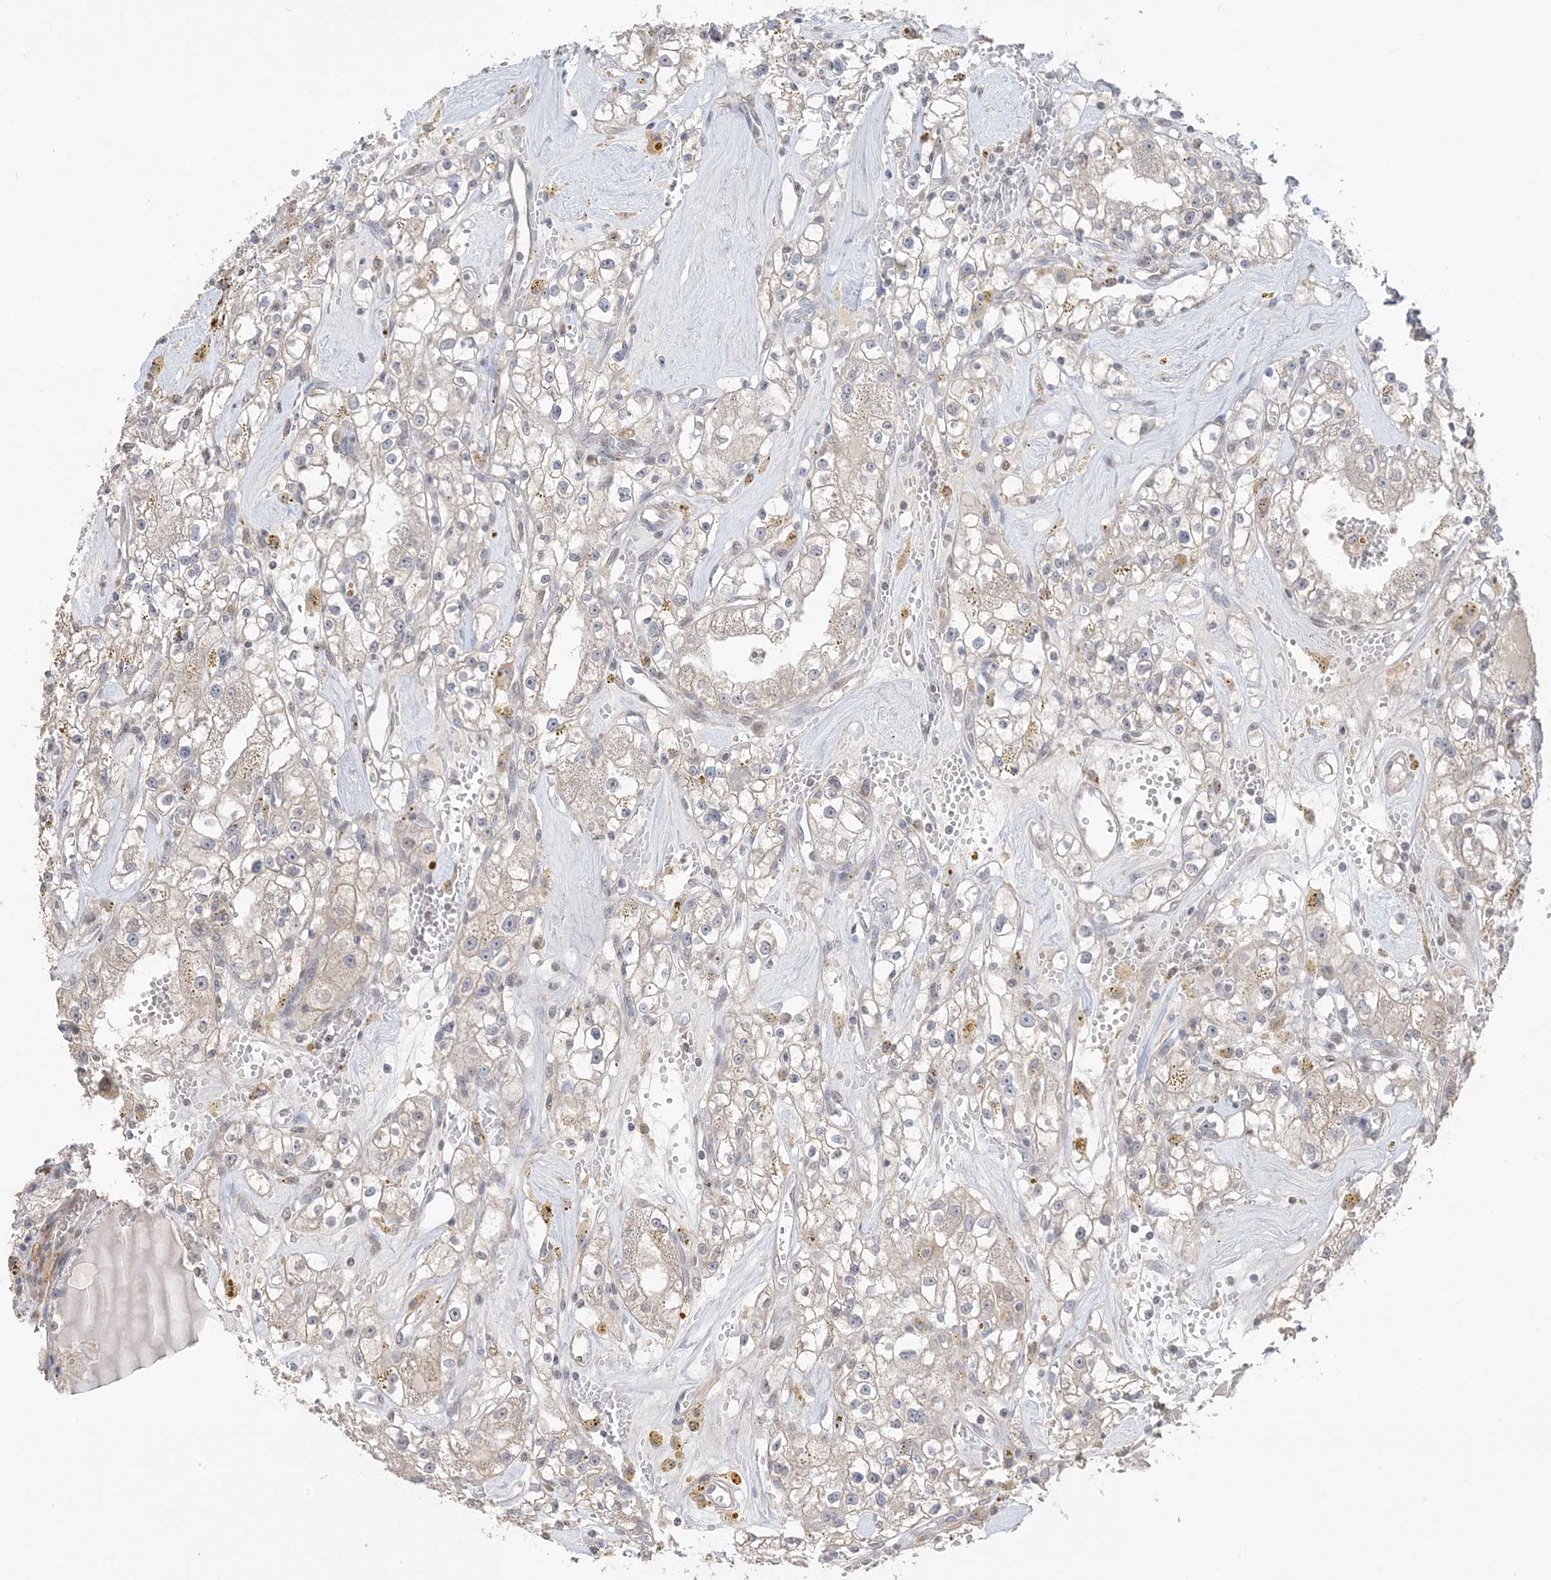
{"staining": {"intensity": "weak", "quantity": "25%-75%", "location": "cytoplasmic/membranous"}, "tissue": "renal cancer", "cell_type": "Tumor cells", "image_type": "cancer", "snomed": [{"axis": "morphology", "description": "Adenocarcinoma, NOS"}, {"axis": "topography", "description": "Kidney"}], "caption": "This micrograph exhibits renal cancer (adenocarcinoma) stained with immunohistochemistry to label a protein in brown. The cytoplasmic/membranous of tumor cells show weak positivity for the protein. Nuclei are counter-stained blue.", "gene": "XRN1", "patient": {"sex": "male", "age": 56}}